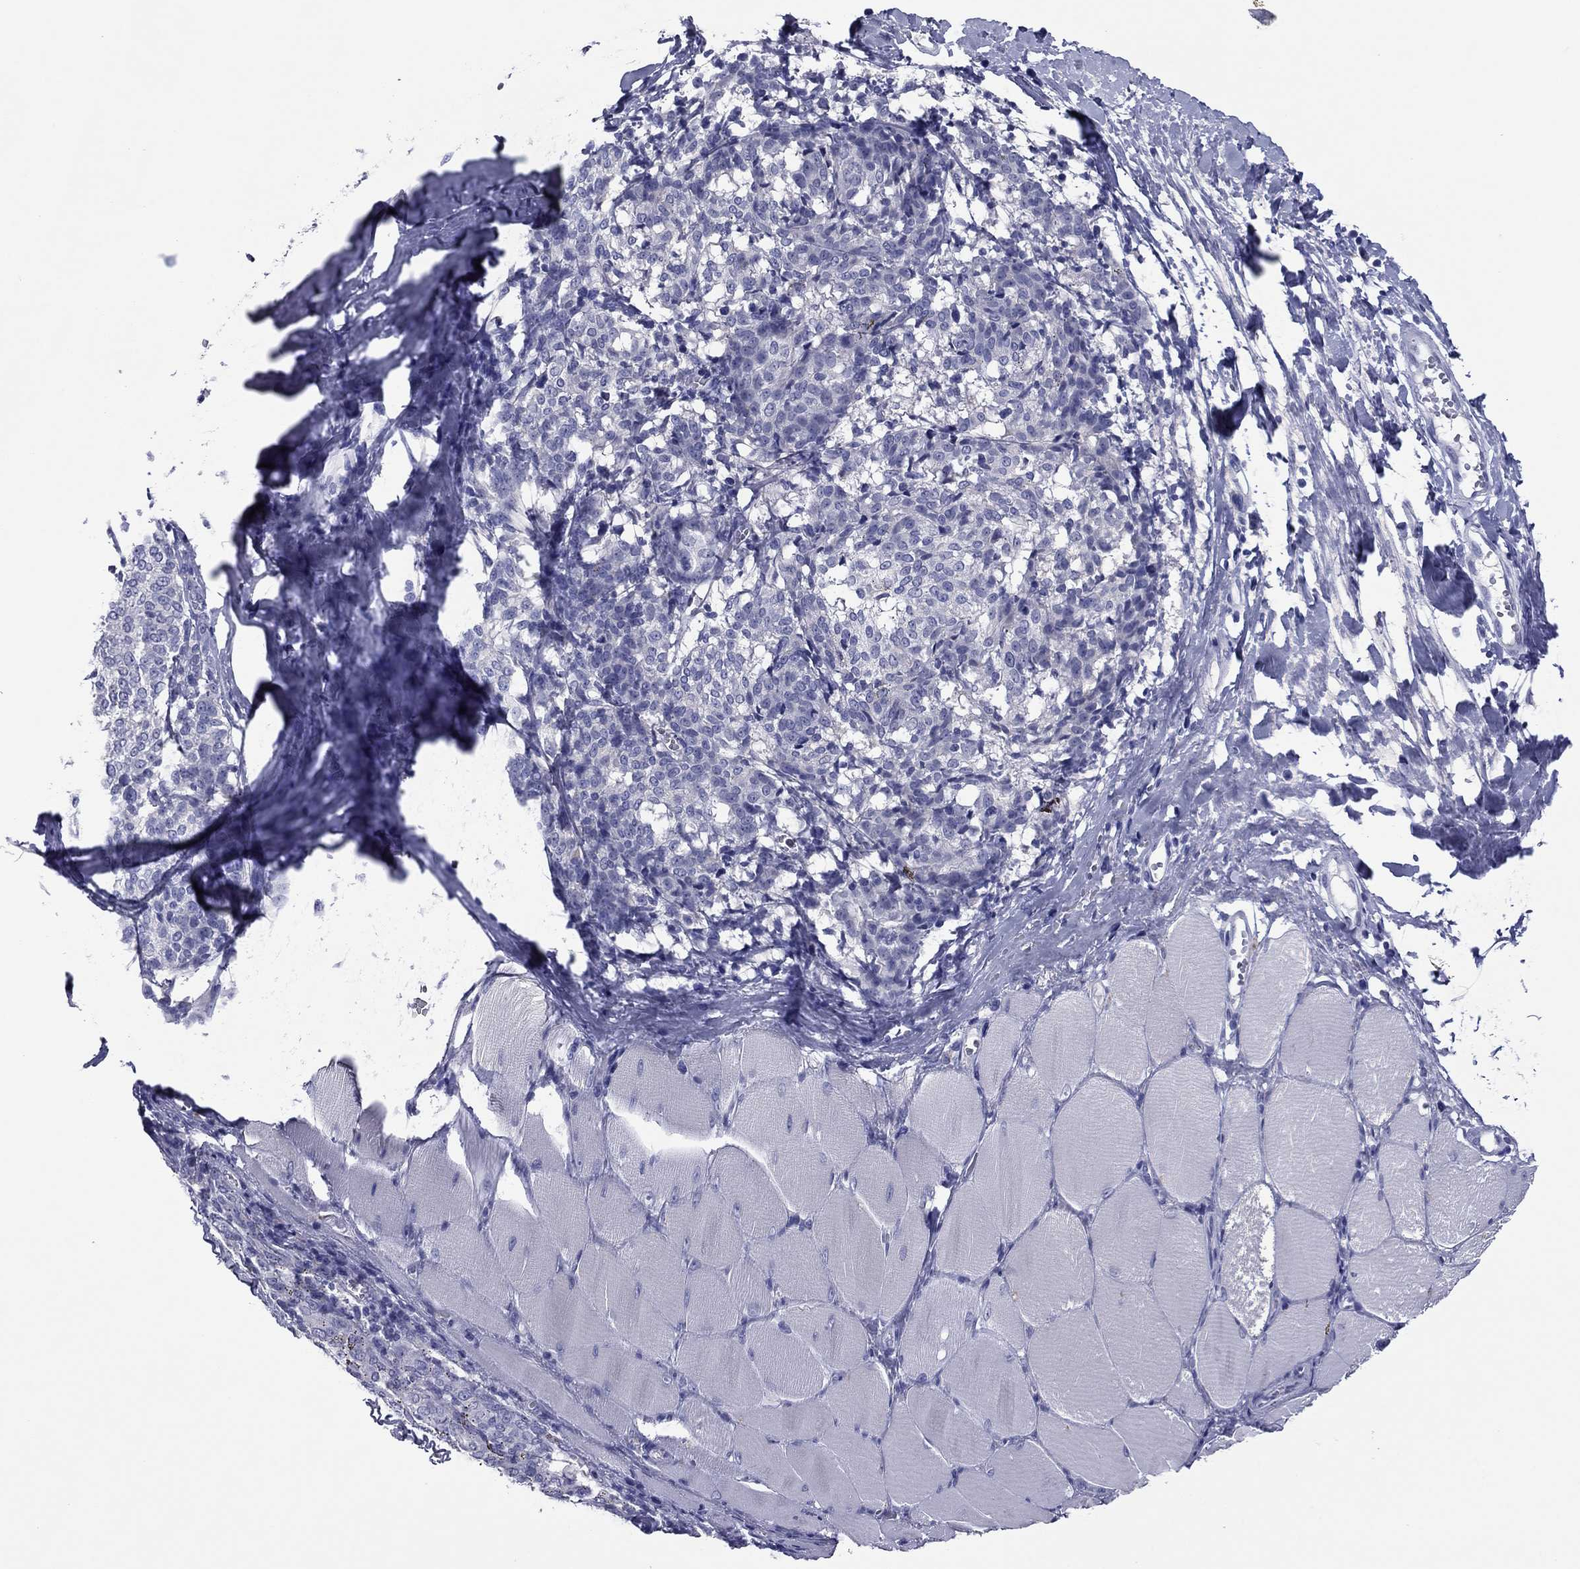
{"staining": {"intensity": "negative", "quantity": "none", "location": "none"}, "tissue": "melanoma", "cell_type": "Tumor cells", "image_type": "cancer", "snomed": [{"axis": "morphology", "description": "Malignant melanoma, NOS"}, {"axis": "topography", "description": "Skin"}], "caption": "IHC photomicrograph of melanoma stained for a protein (brown), which exhibits no staining in tumor cells.", "gene": "TCFL5", "patient": {"sex": "female", "age": 72}}